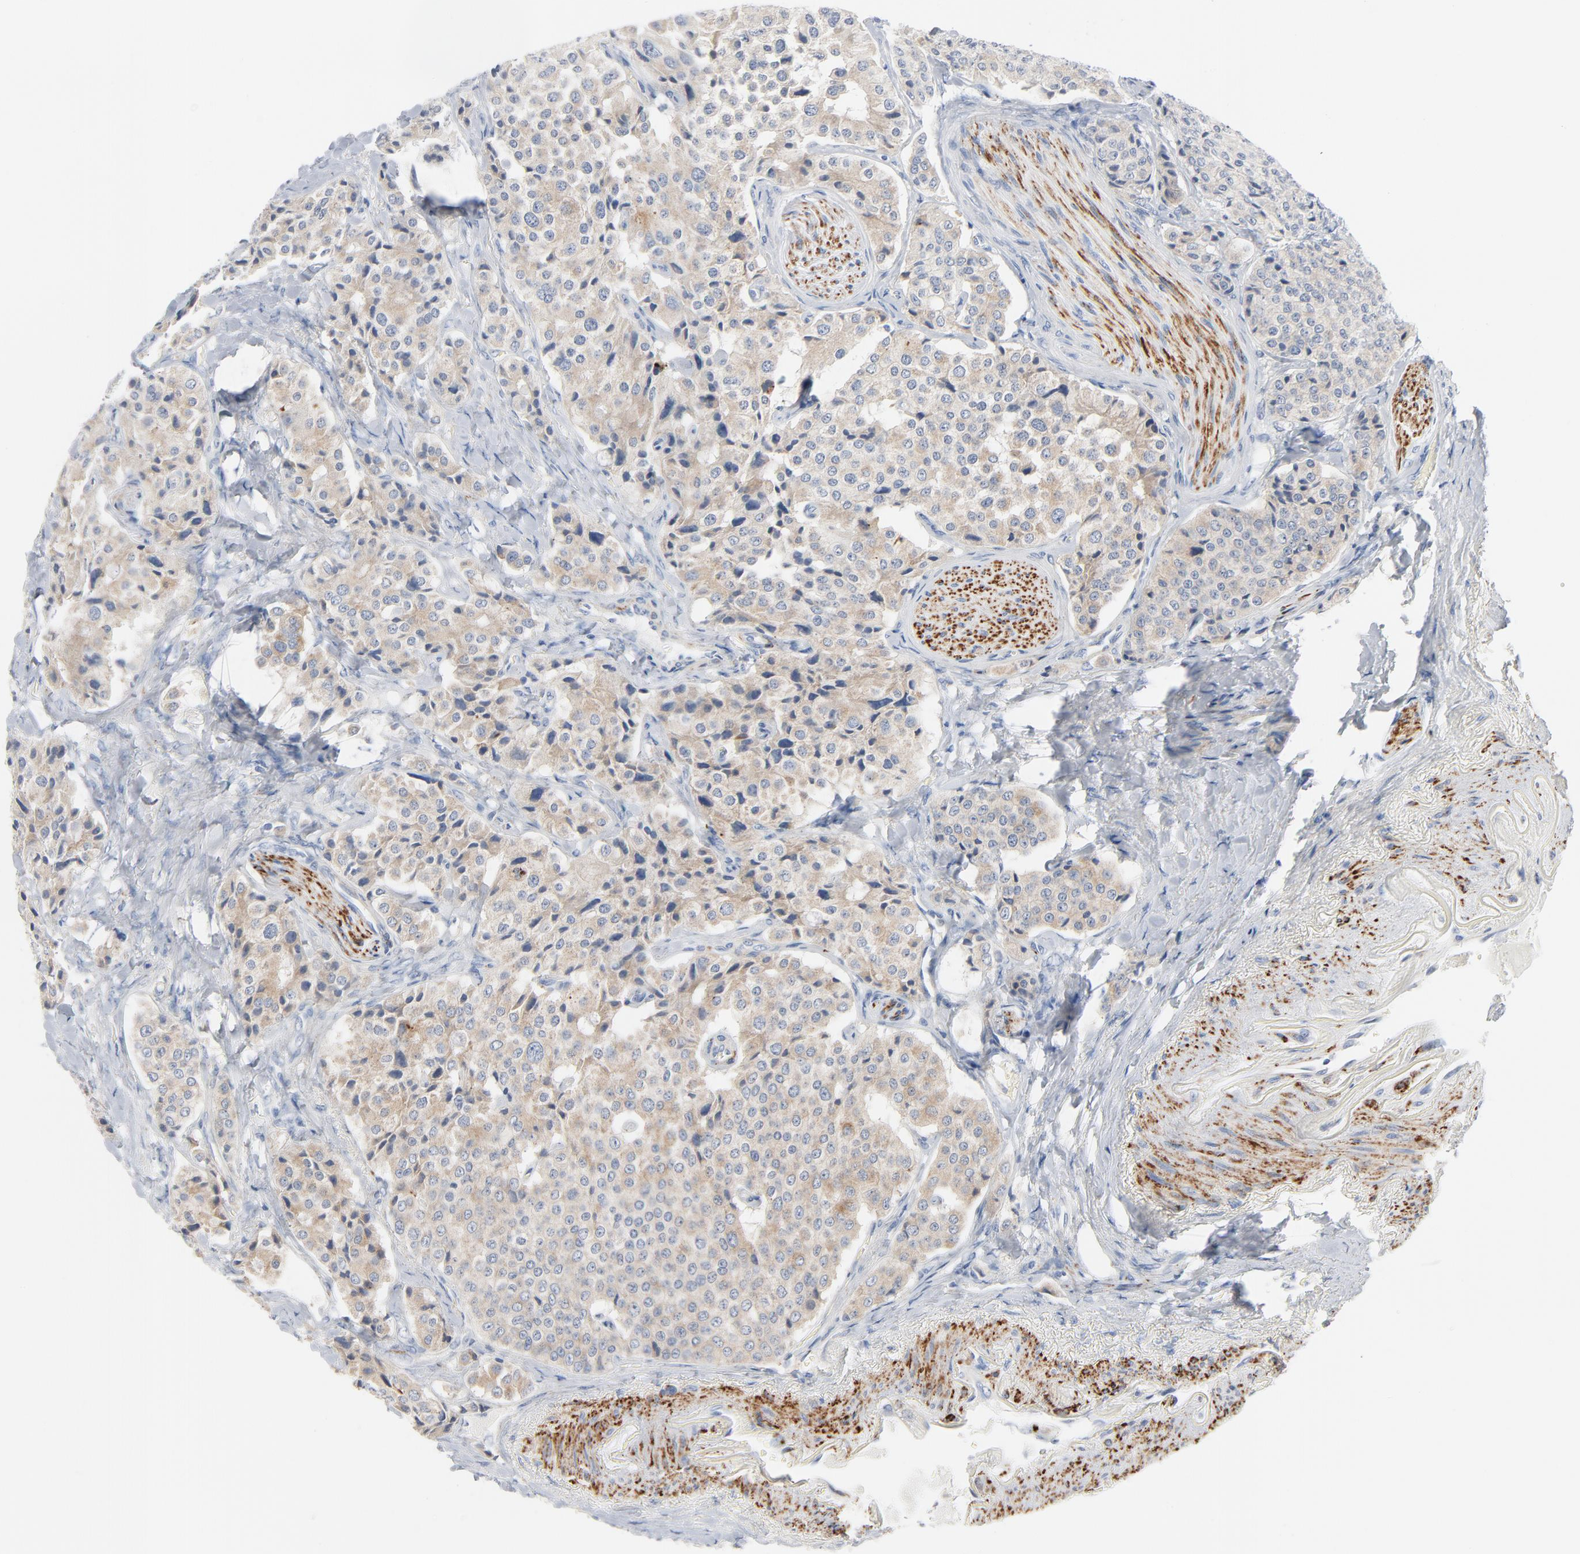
{"staining": {"intensity": "weak", "quantity": "25%-75%", "location": "cytoplasmic/membranous"}, "tissue": "carcinoid", "cell_type": "Tumor cells", "image_type": "cancer", "snomed": [{"axis": "morphology", "description": "Carcinoid, malignant, NOS"}, {"axis": "topography", "description": "Colon"}], "caption": "Carcinoid stained for a protein shows weak cytoplasmic/membranous positivity in tumor cells.", "gene": "IFT43", "patient": {"sex": "female", "age": 61}}